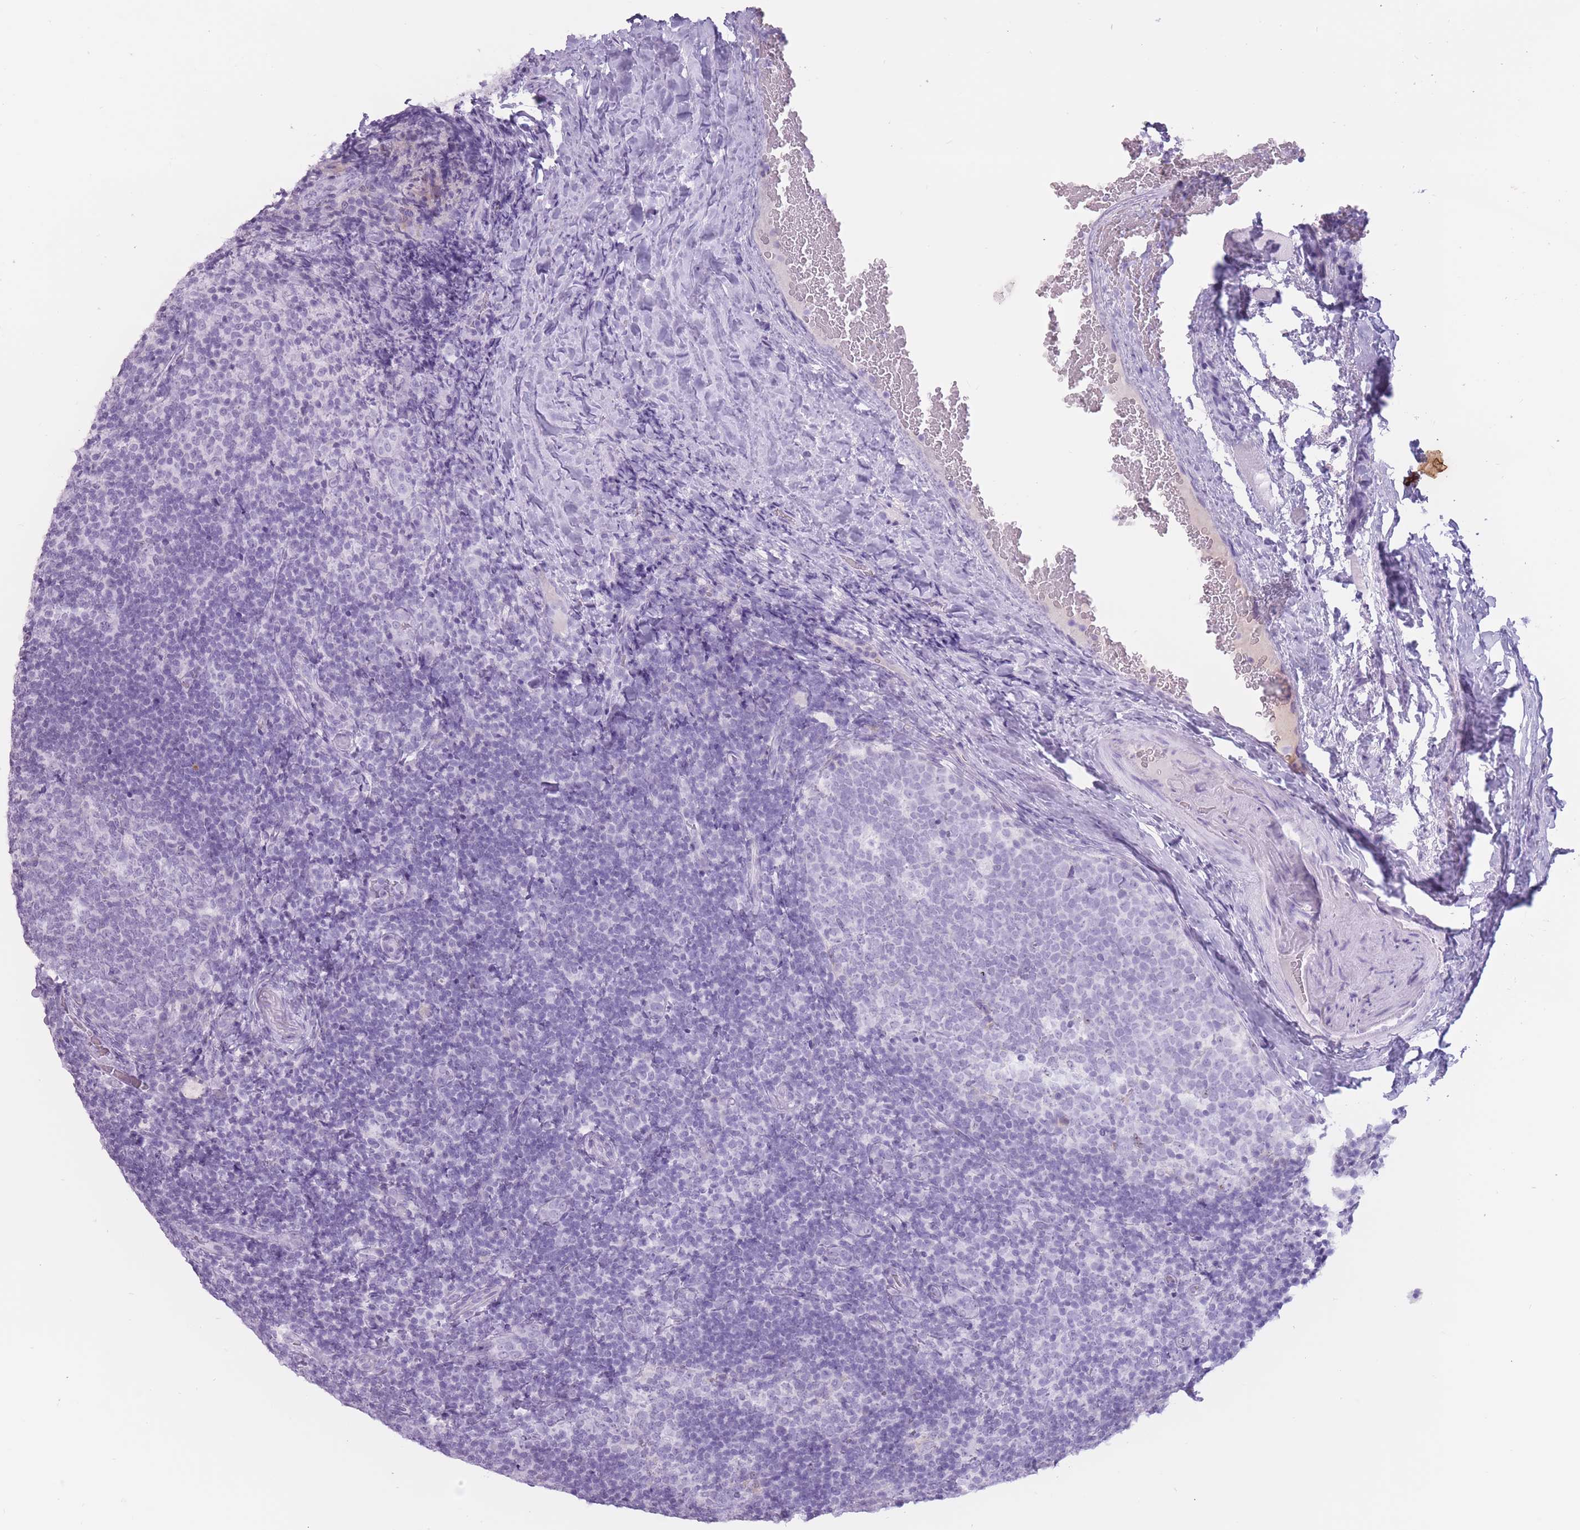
{"staining": {"intensity": "negative", "quantity": "none", "location": "none"}, "tissue": "tonsil", "cell_type": "Germinal center cells", "image_type": "normal", "snomed": [{"axis": "morphology", "description": "Normal tissue, NOS"}, {"axis": "topography", "description": "Tonsil"}], "caption": "High power microscopy photomicrograph of an immunohistochemistry image of unremarkable tonsil, revealing no significant expression in germinal center cells. (Brightfield microscopy of DAB (3,3'-diaminobenzidine) IHC at high magnification).", "gene": "PNMA3", "patient": {"sex": "male", "age": 17}}